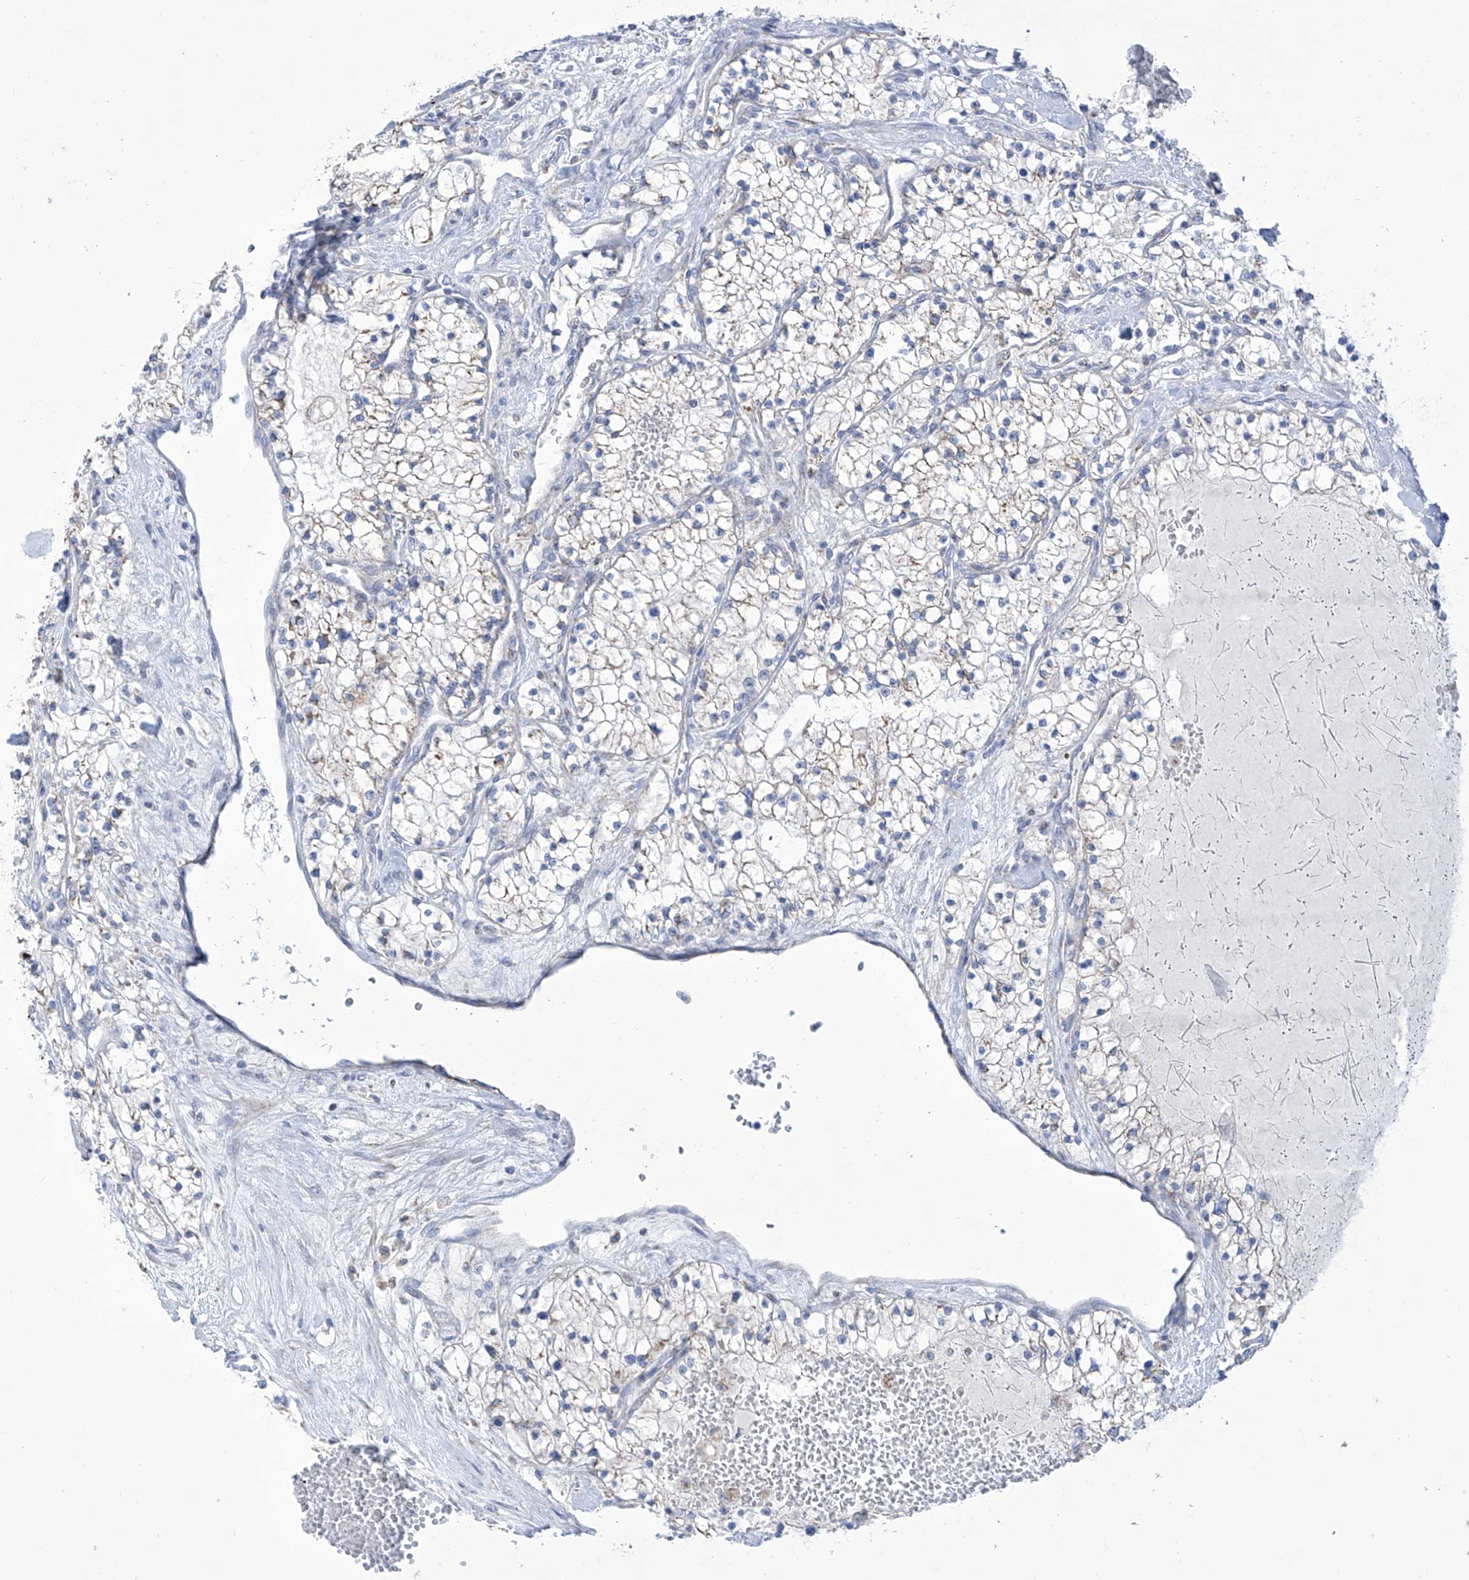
{"staining": {"intensity": "negative", "quantity": "none", "location": "none"}, "tissue": "renal cancer", "cell_type": "Tumor cells", "image_type": "cancer", "snomed": [{"axis": "morphology", "description": "Normal tissue, NOS"}, {"axis": "morphology", "description": "Adenocarcinoma, NOS"}, {"axis": "topography", "description": "Kidney"}], "caption": "Human adenocarcinoma (renal) stained for a protein using IHC reveals no expression in tumor cells.", "gene": "ALDH6A1", "patient": {"sex": "male", "age": 68}}